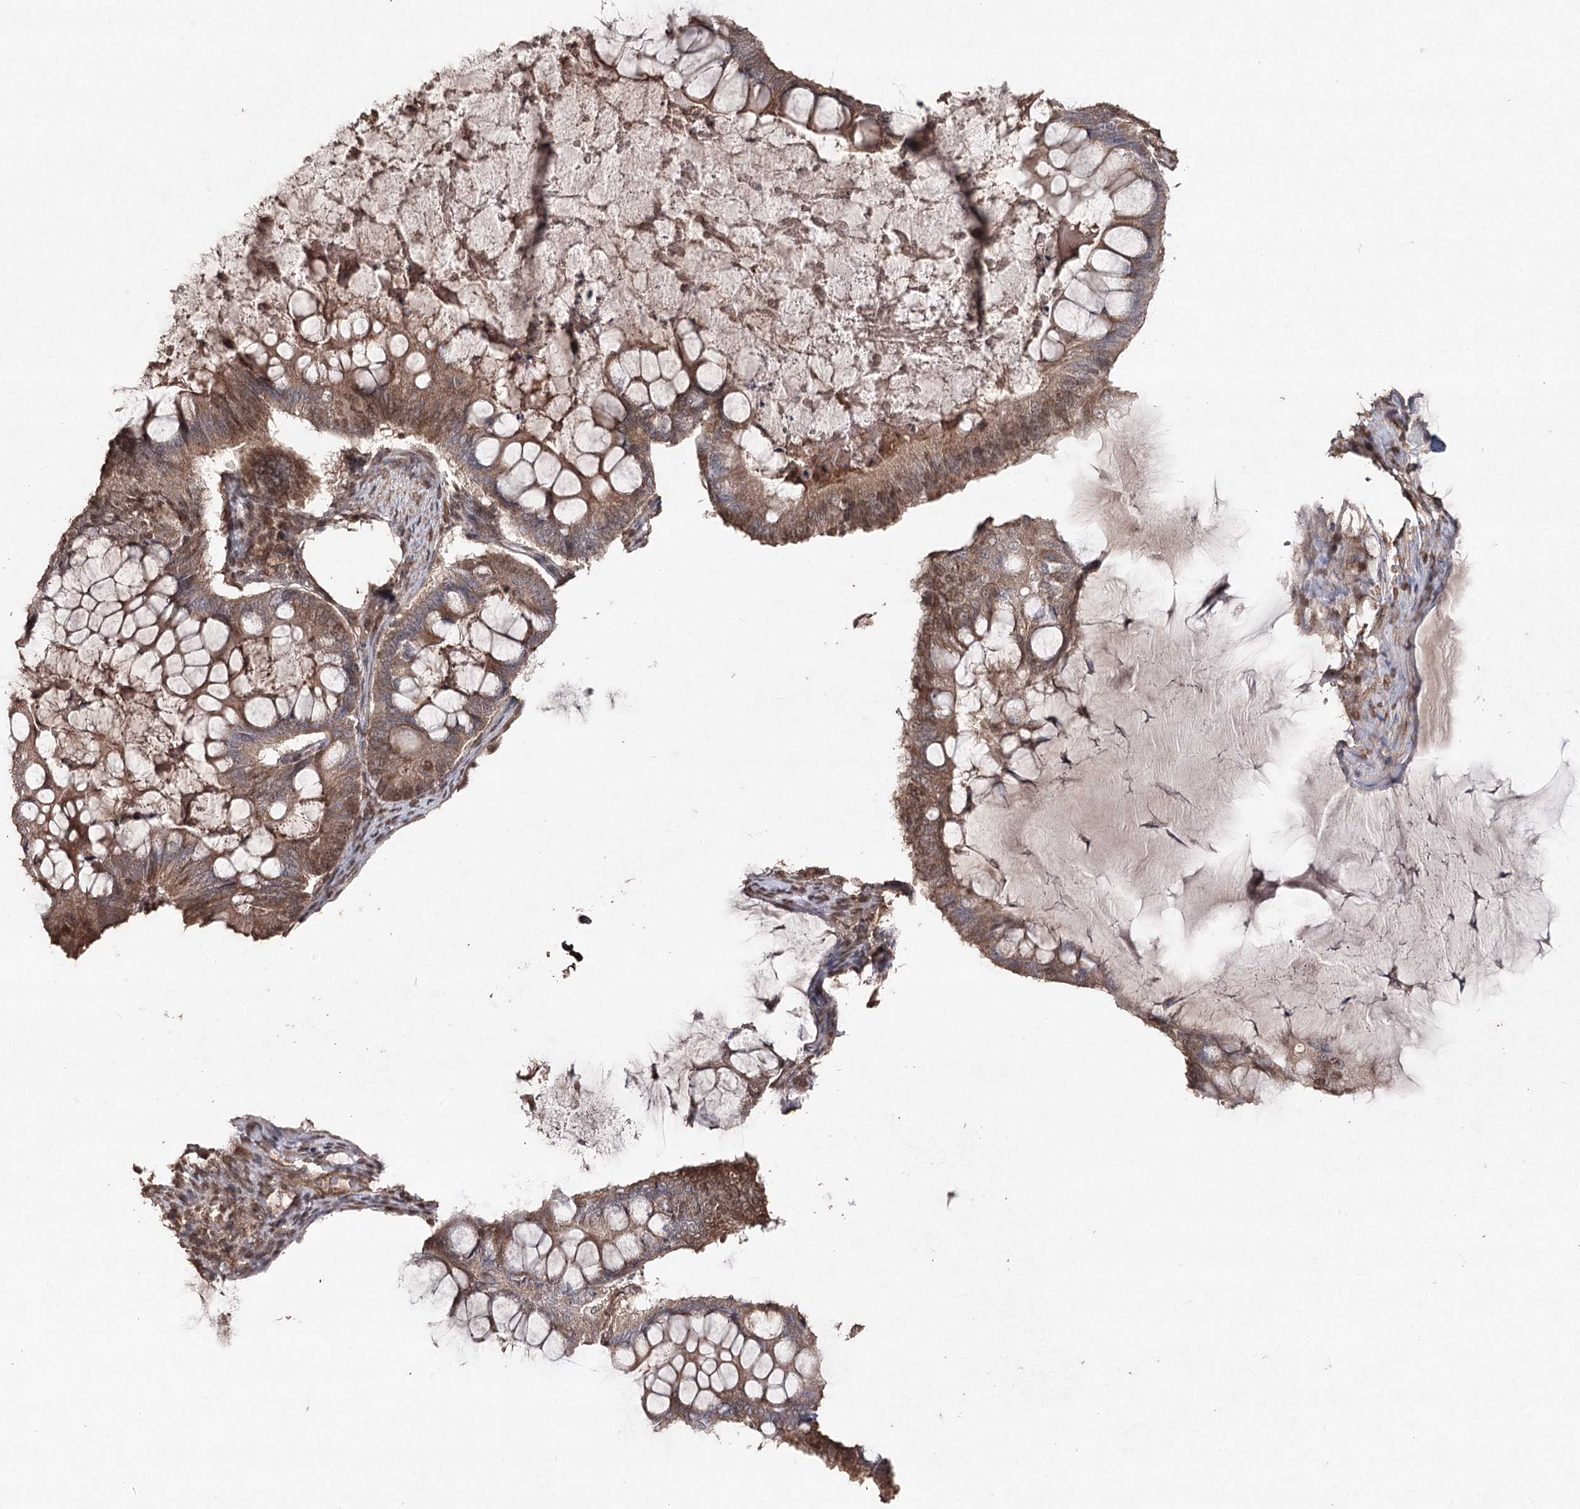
{"staining": {"intensity": "moderate", "quantity": ">75%", "location": "cytoplasmic/membranous"}, "tissue": "ovarian cancer", "cell_type": "Tumor cells", "image_type": "cancer", "snomed": [{"axis": "morphology", "description": "Cystadenocarcinoma, mucinous, NOS"}, {"axis": "topography", "description": "Ovary"}], "caption": "The photomicrograph shows immunohistochemical staining of mucinous cystadenocarcinoma (ovarian). There is moderate cytoplasmic/membranous staining is identified in about >75% of tumor cells.", "gene": "ATG14", "patient": {"sex": "female", "age": 61}}